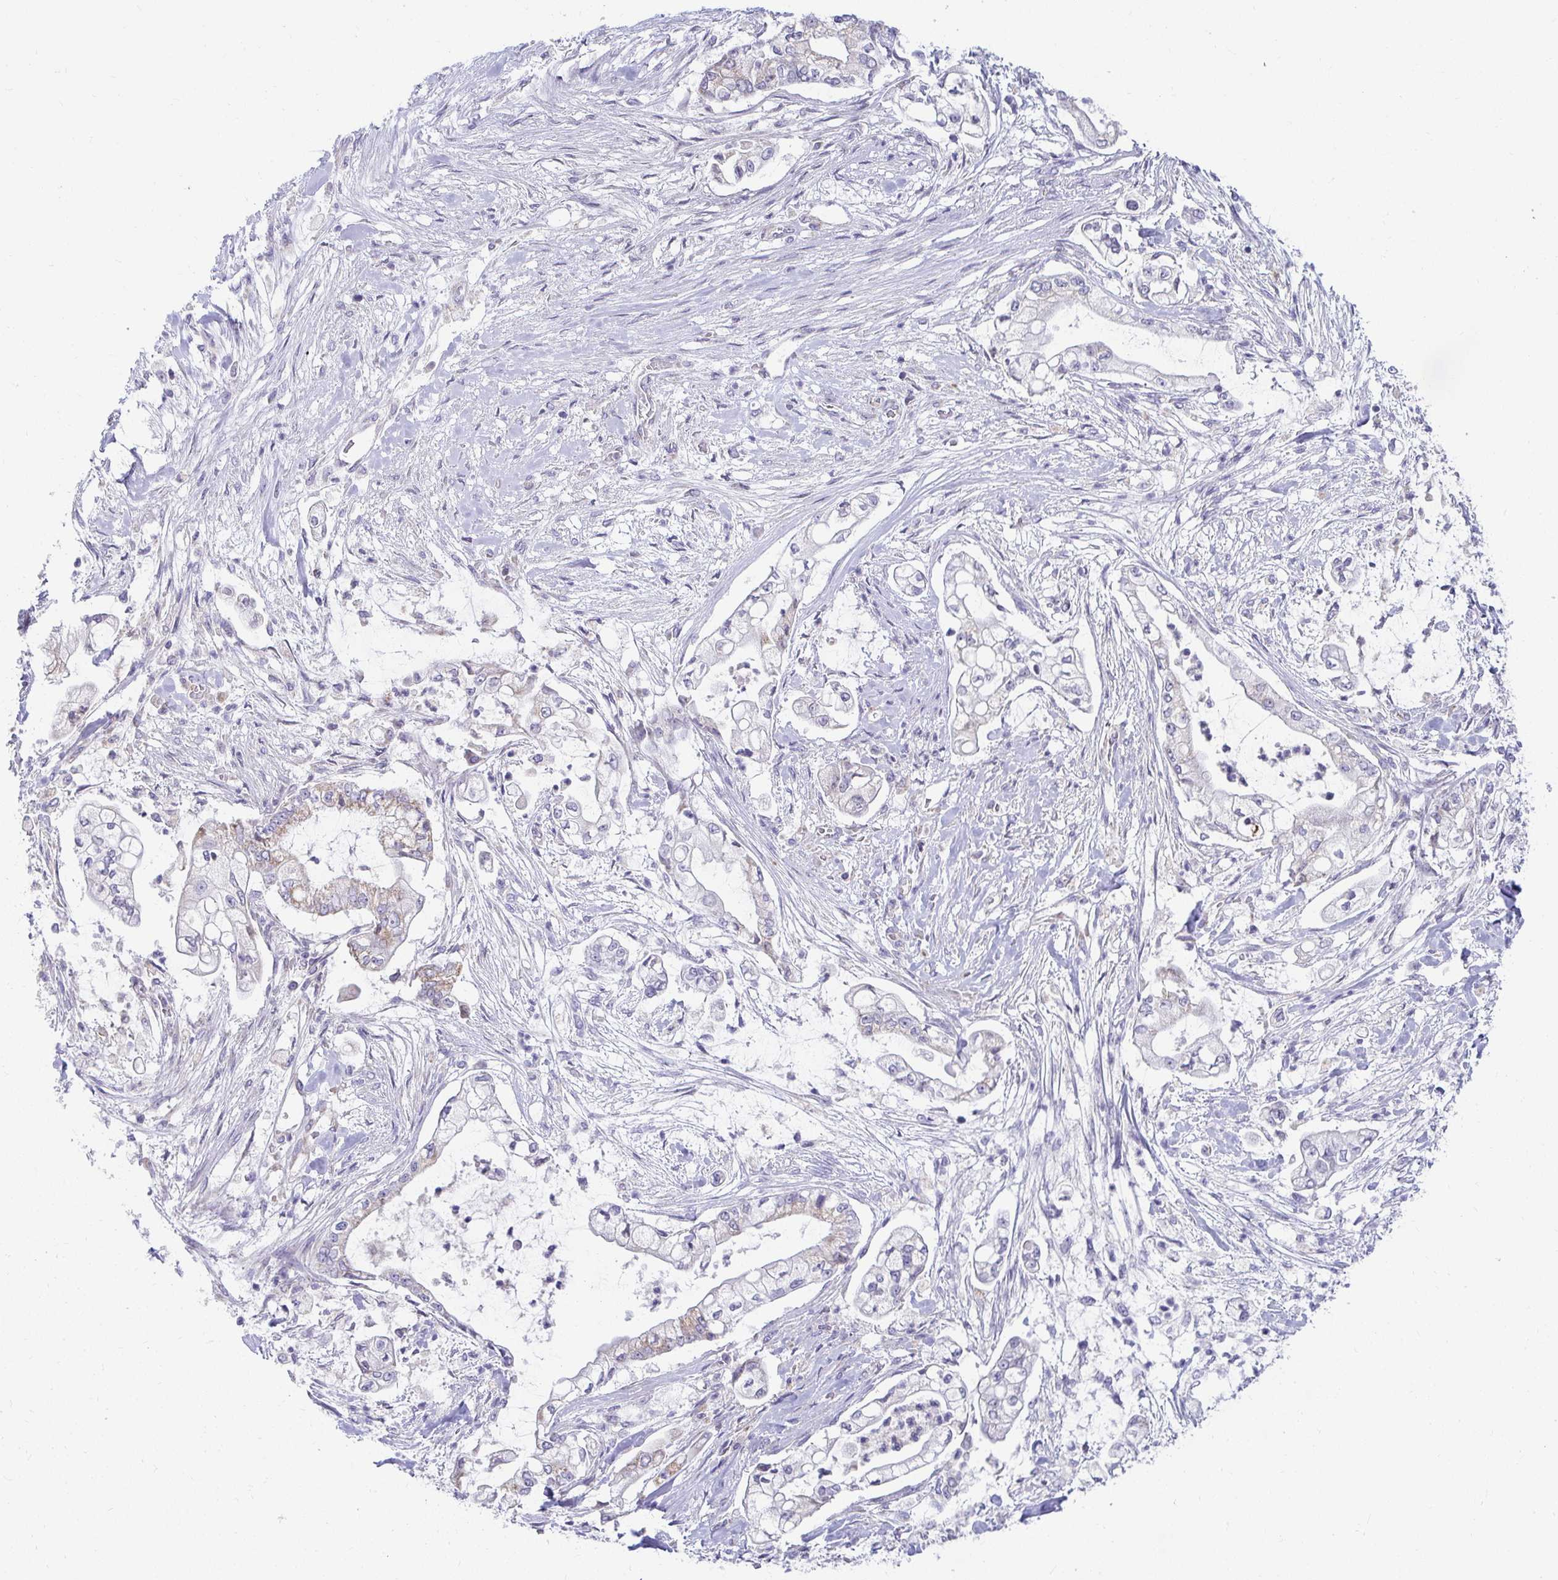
{"staining": {"intensity": "moderate", "quantity": "<25%", "location": "cytoplasmic/membranous"}, "tissue": "pancreatic cancer", "cell_type": "Tumor cells", "image_type": "cancer", "snomed": [{"axis": "morphology", "description": "Adenocarcinoma, NOS"}, {"axis": "topography", "description": "Pancreas"}], "caption": "Immunohistochemistry (IHC) histopathology image of neoplastic tissue: pancreatic cancer stained using immunohistochemistry (IHC) demonstrates low levels of moderate protein expression localized specifically in the cytoplasmic/membranous of tumor cells, appearing as a cytoplasmic/membranous brown color.", "gene": "EXOC5", "patient": {"sex": "female", "age": 69}}